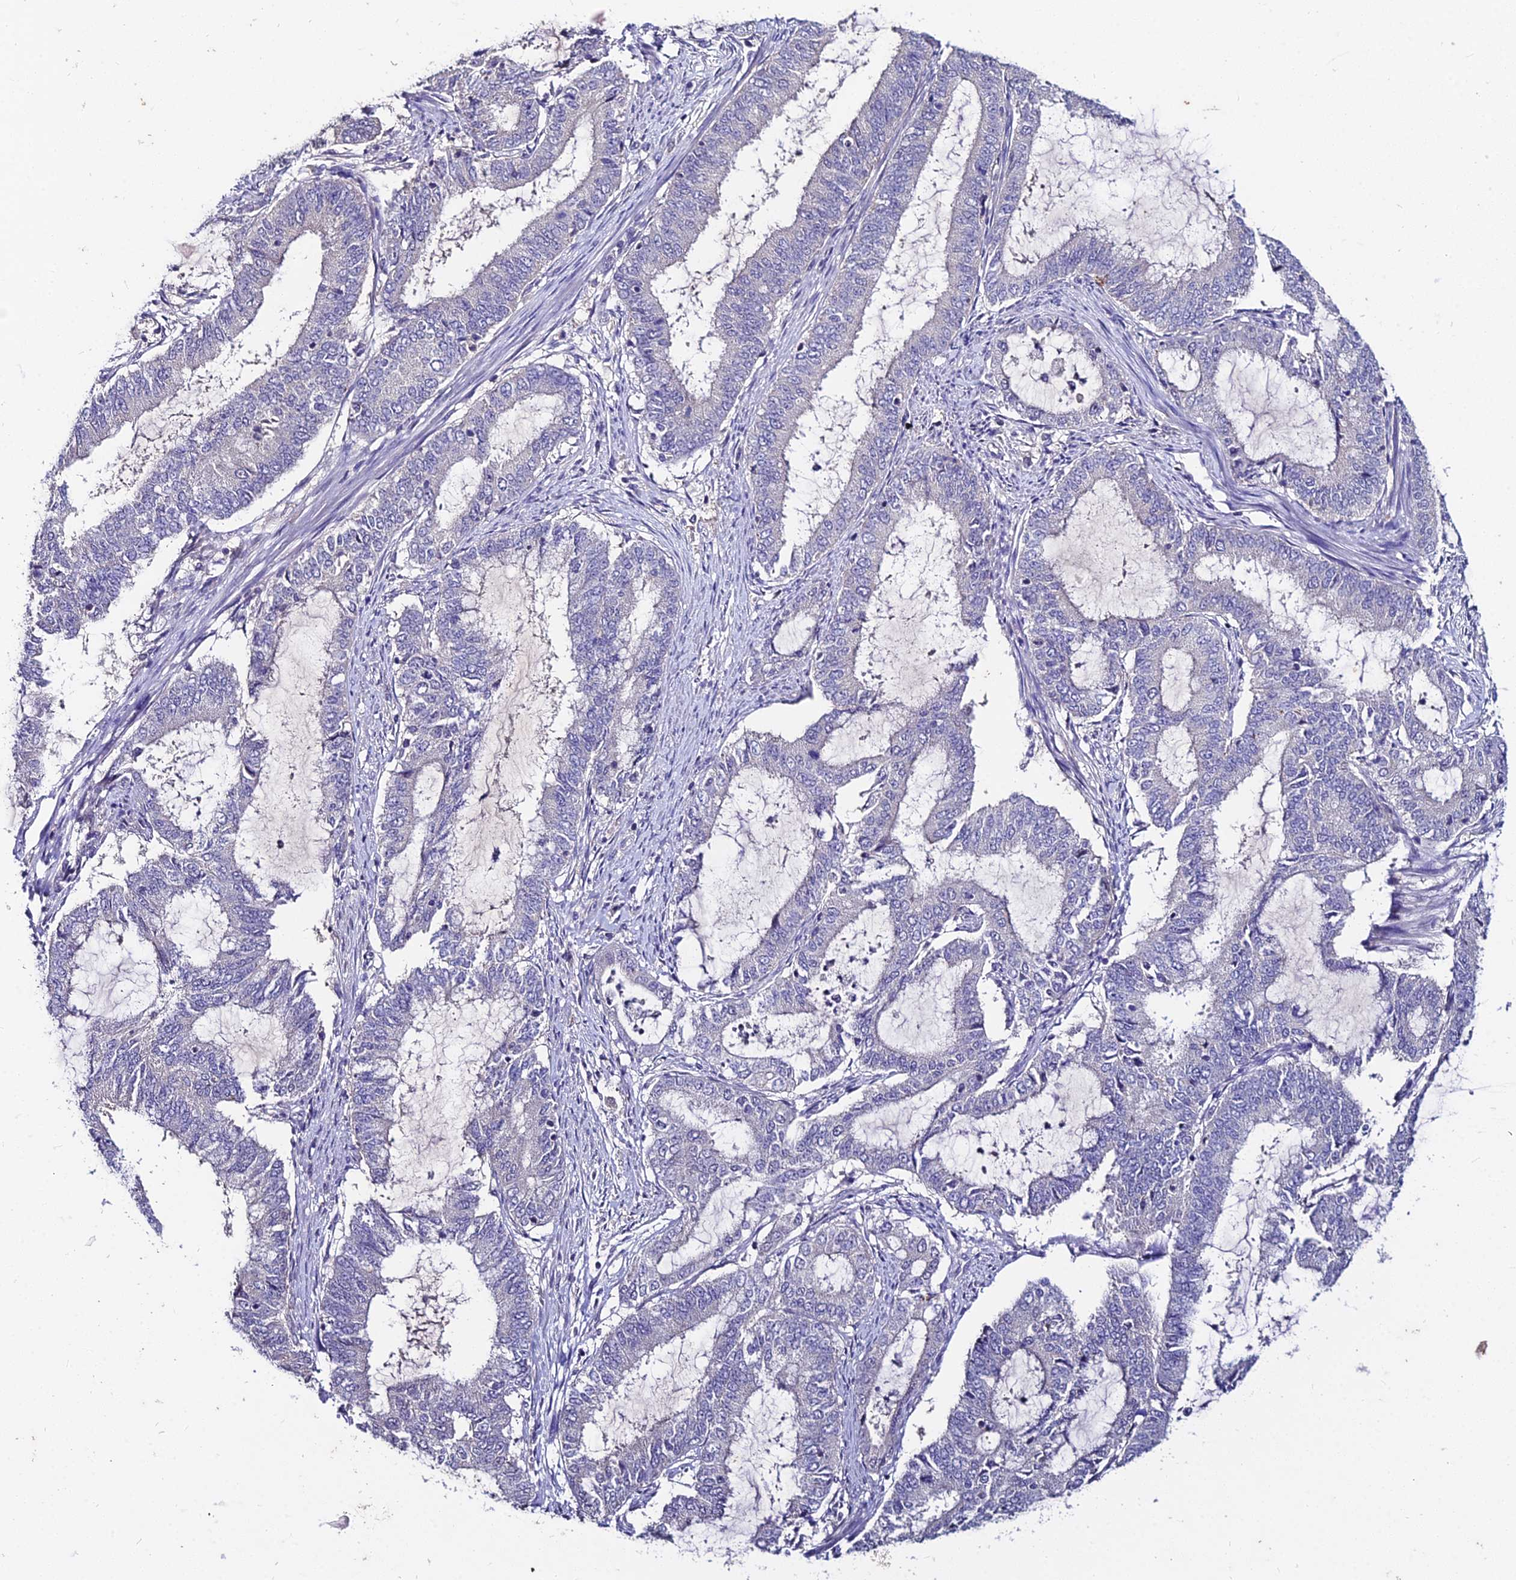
{"staining": {"intensity": "negative", "quantity": "none", "location": "none"}, "tissue": "endometrial cancer", "cell_type": "Tumor cells", "image_type": "cancer", "snomed": [{"axis": "morphology", "description": "Adenocarcinoma, NOS"}, {"axis": "topography", "description": "Endometrium"}], "caption": "Endometrial cancer was stained to show a protein in brown. There is no significant expression in tumor cells. Brightfield microscopy of immunohistochemistry (IHC) stained with DAB (brown) and hematoxylin (blue), captured at high magnification.", "gene": "LGALS7", "patient": {"sex": "female", "age": 51}}